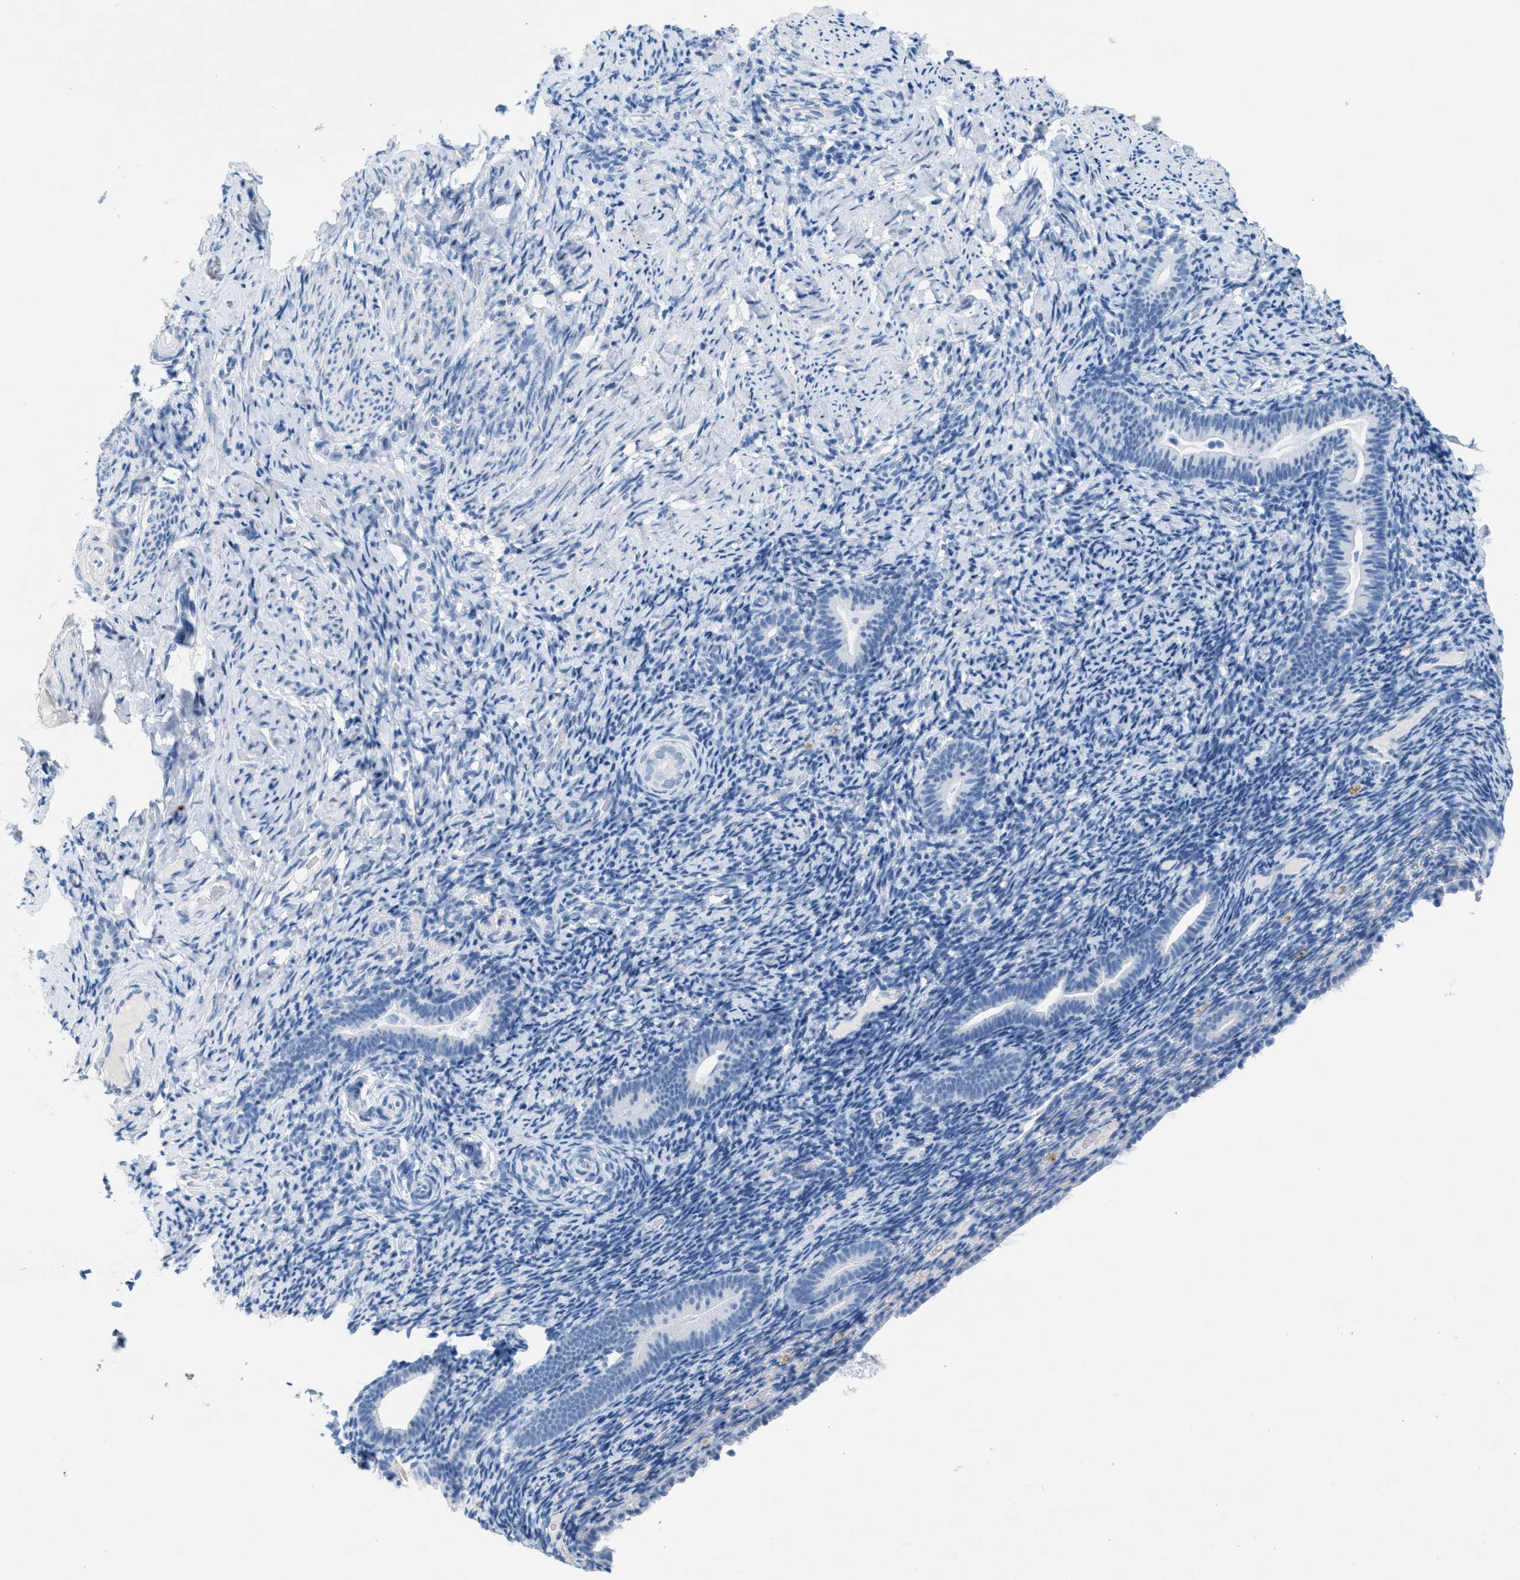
{"staining": {"intensity": "negative", "quantity": "none", "location": "none"}, "tissue": "endometrium", "cell_type": "Cells in endometrial stroma", "image_type": "normal", "snomed": [{"axis": "morphology", "description": "Normal tissue, NOS"}, {"axis": "topography", "description": "Endometrium"}], "caption": "An image of endometrium stained for a protein displays no brown staining in cells in endometrial stroma.", "gene": "GPM6A", "patient": {"sex": "female", "age": 51}}